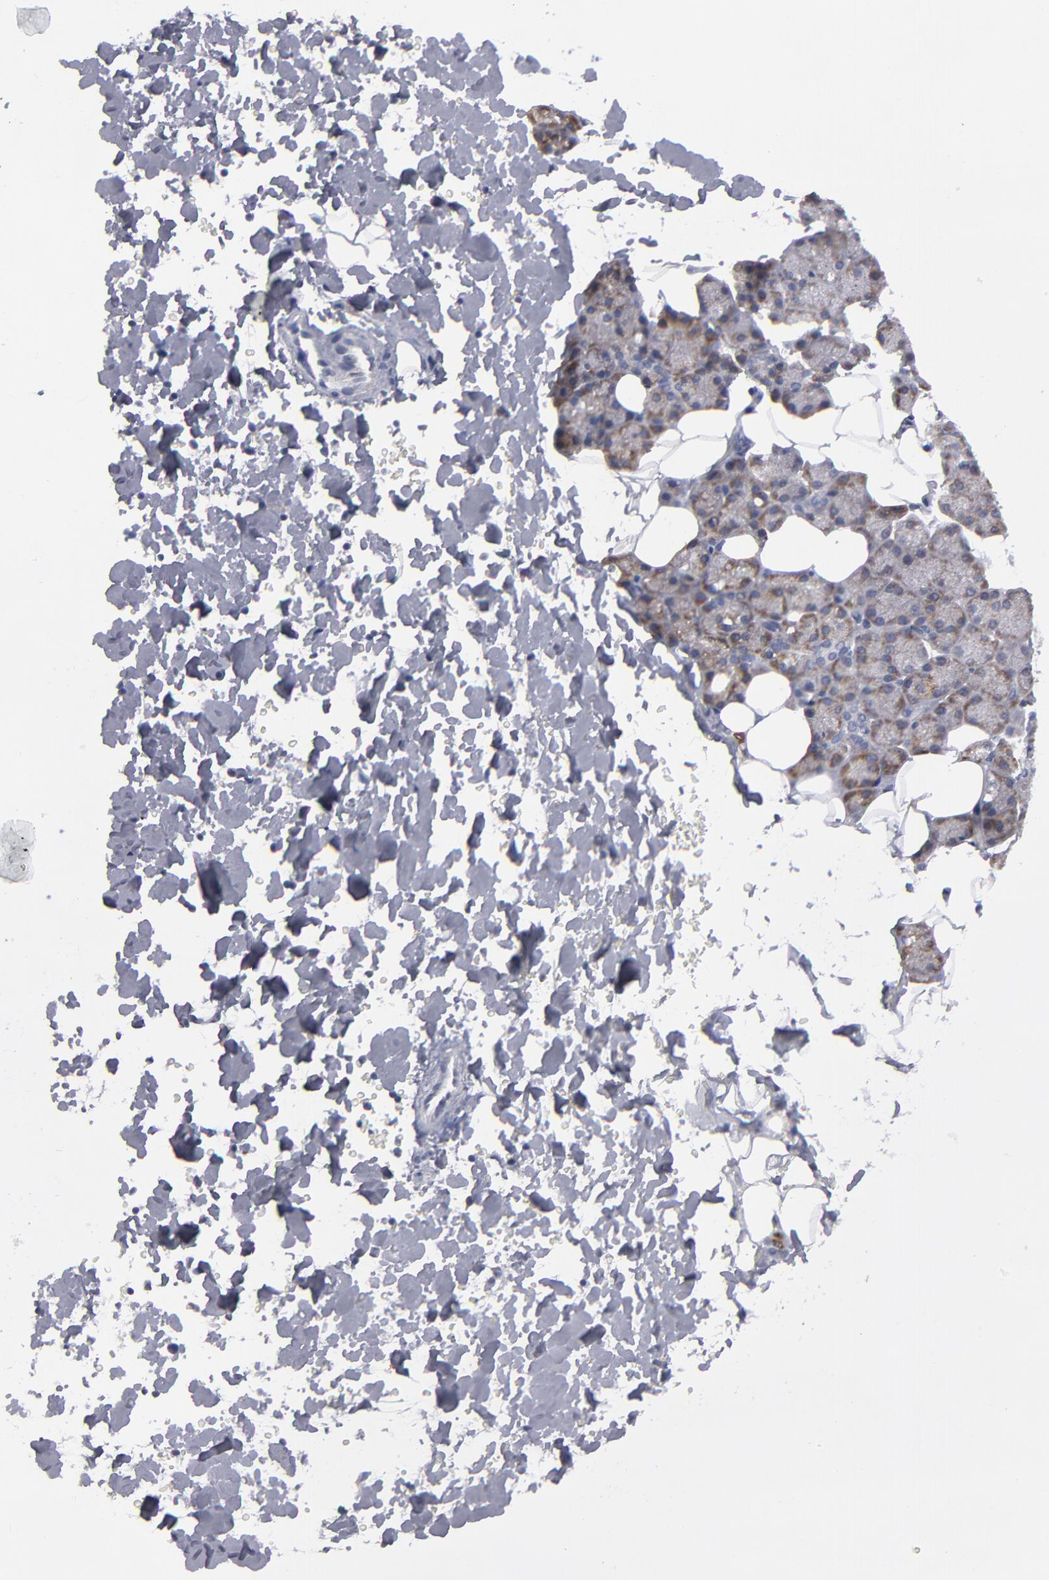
{"staining": {"intensity": "moderate", "quantity": "<25%", "location": "cytoplasmic/membranous"}, "tissue": "salivary gland", "cell_type": "Glandular cells", "image_type": "normal", "snomed": [{"axis": "morphology", "description": "Normal tissue, NOS"}, {"axis": "topography", "description": "Lymph node"}, {"axis": "topography", "description": "Salivary gland"}], "caption": "There is low levels of moderate cytoplasmic/membranous staining in glandular cells of unremarkable salivary gland, as demonstrated by immunohistochemical staining (brown color).", "gene": "CCDC80", "patient": {"sex": "male", "age": 8}}